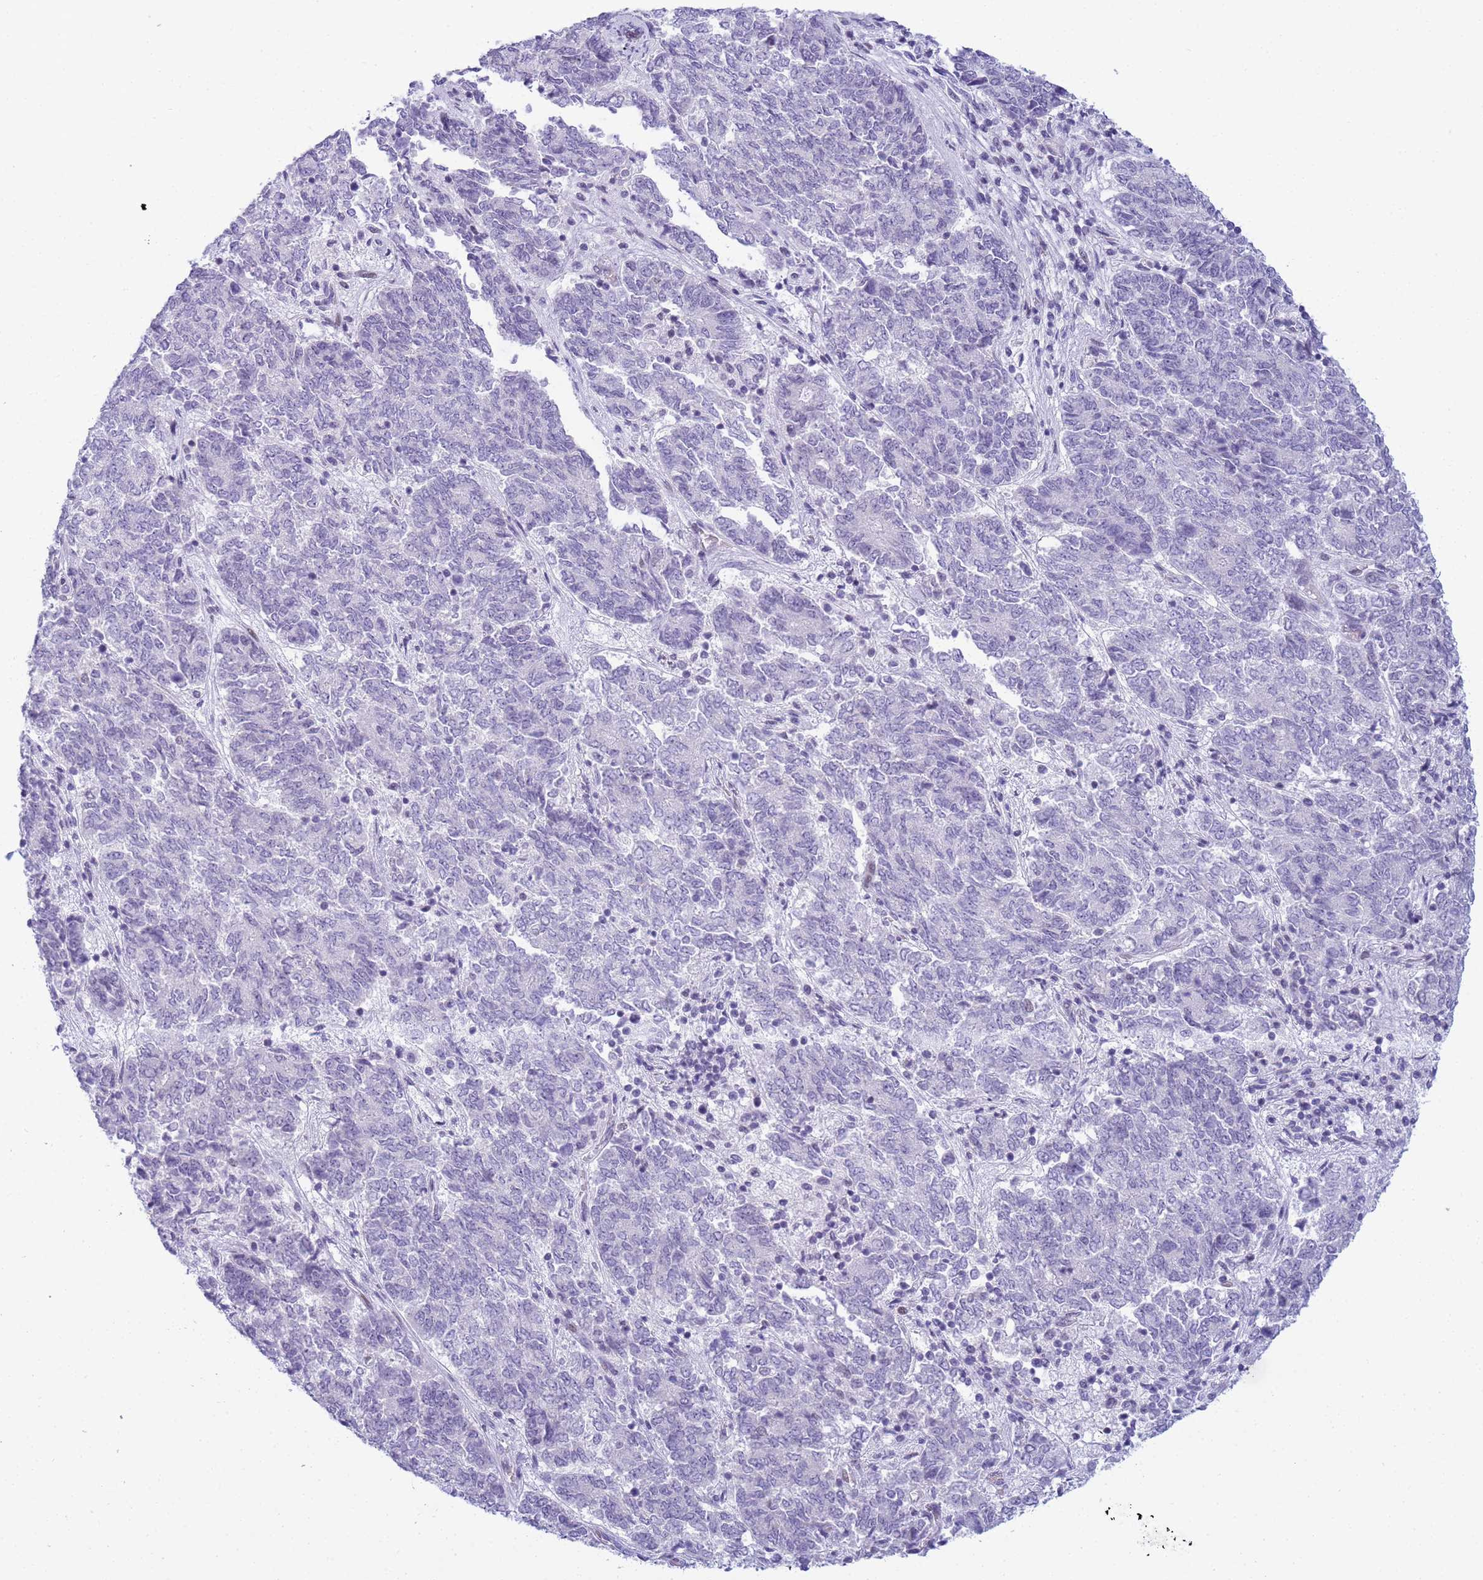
{"staining": {"intensity": "negative", "quantity": "none", "location": "none"}, "tissue": "endometrial cancer", "cell_type": "Tumor cells", "image_type": "cancer", "snomed": [{"axis": "morphology", "description": "Adenocarcinoma, NOS"}, {"axis": "topography", "description": "Endometrium"}], "caption": "A high-resolution photomicrograph shows immunohistochemistry (IHC) staining of endometrial cancer (adenocarcinoma), which displays no significant expression in tumor cells.", "gene": "SNX20", "patient": {"sex": "female", "age": 80}}